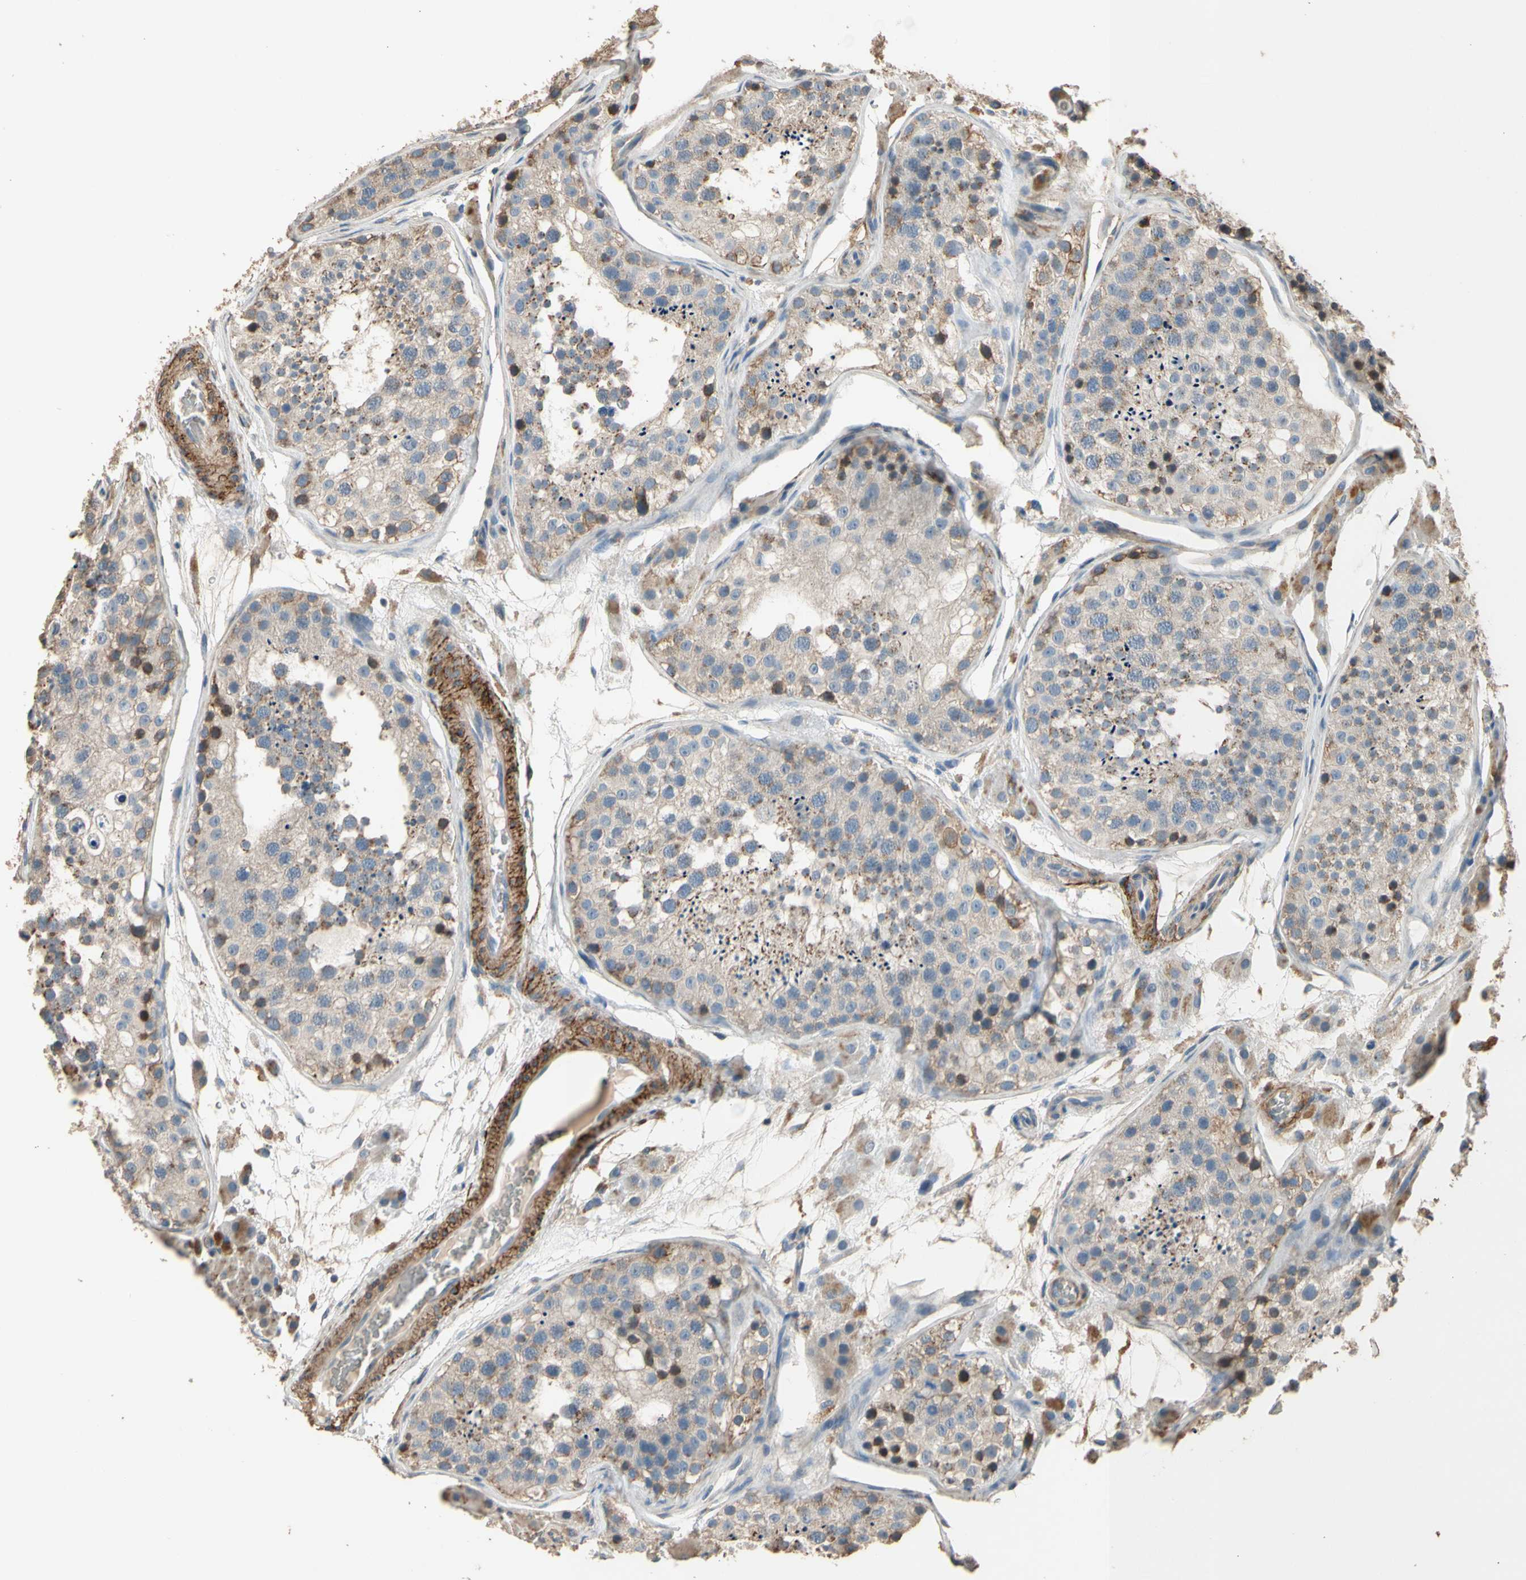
{"staining": {"intensity": "weak", "quantity": ">75%", "location": "cytoplasmic/membranous"}, "tissue": "testis", "cell_type": "Cells in seminiferous ducts", "image_type": "normal", "snomed": [{"axis": "morphology", "description": "Normal tissue, NOS"}, {"axis": "topography", "description": "Testis"}], "caption": "Immunohistochemistry of normal human testis displays low levels of weak cytoplasmic/membranous staining in about >75% of cells in seminiferous ducts.", "gene": "SUSD2", "patient": {"sex": "male", "age": 26}}